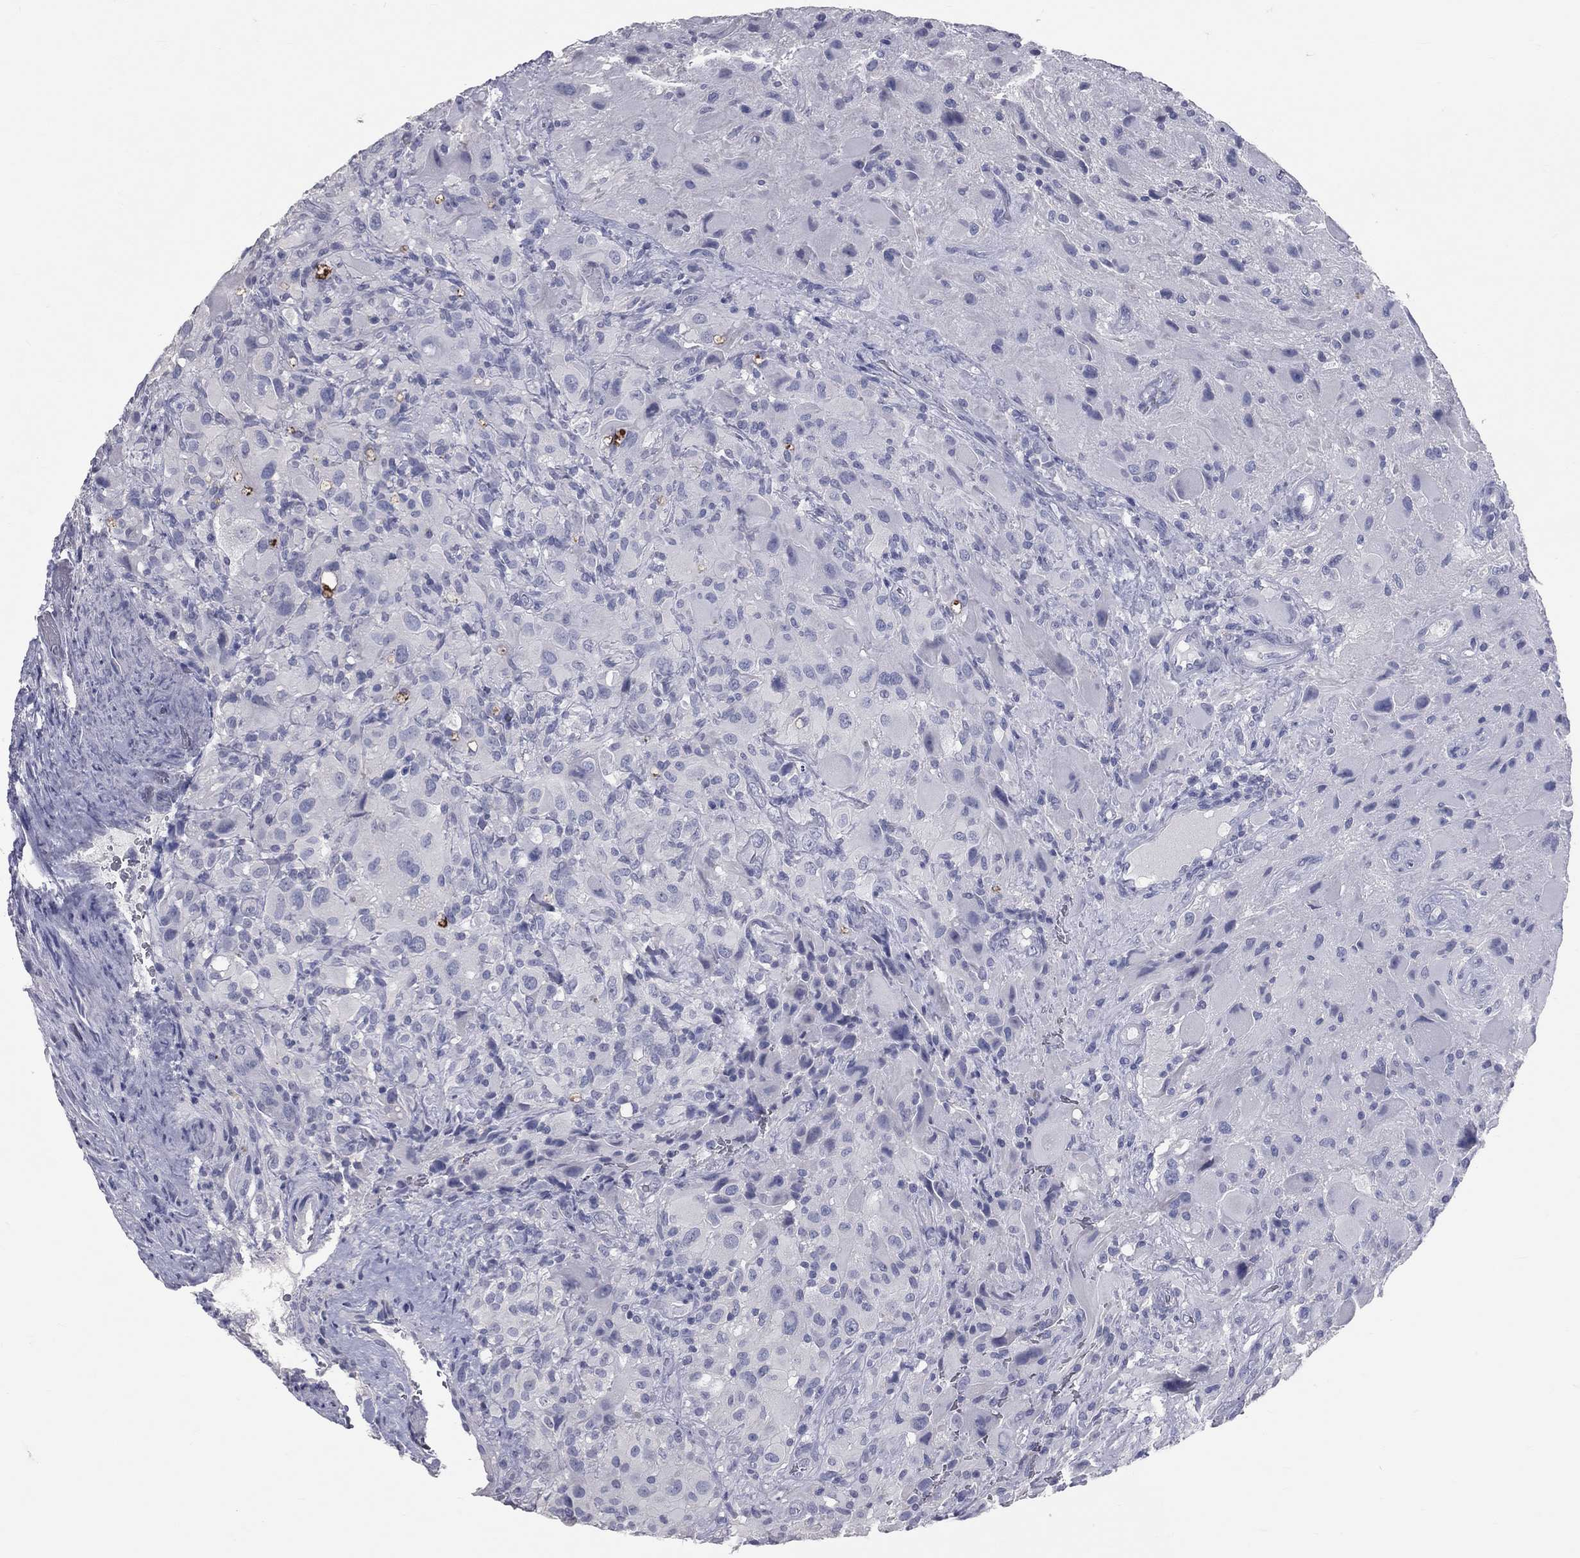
{"staining": {"intensity": "negative", "quantity": "none", "location": "none"}, "tissue": "glioma", "cell_type": "Tumor cells", "image_type": "cancer", "snomed": [{"axis": "morphology", "description": "Glioma, malignant, High grade"}, {"axis": "topography", "description": "Cerebral cortex"}], "caption": "Immunohistochemistry histopathology image of neoplastic tissue: human glioma stained with DAB (3,3'-diaminobenzidine) exhibits no significant protein expression in tumor cells.", "gene": "TFPI2", "patient": {"sex": "male", "age": 35}}